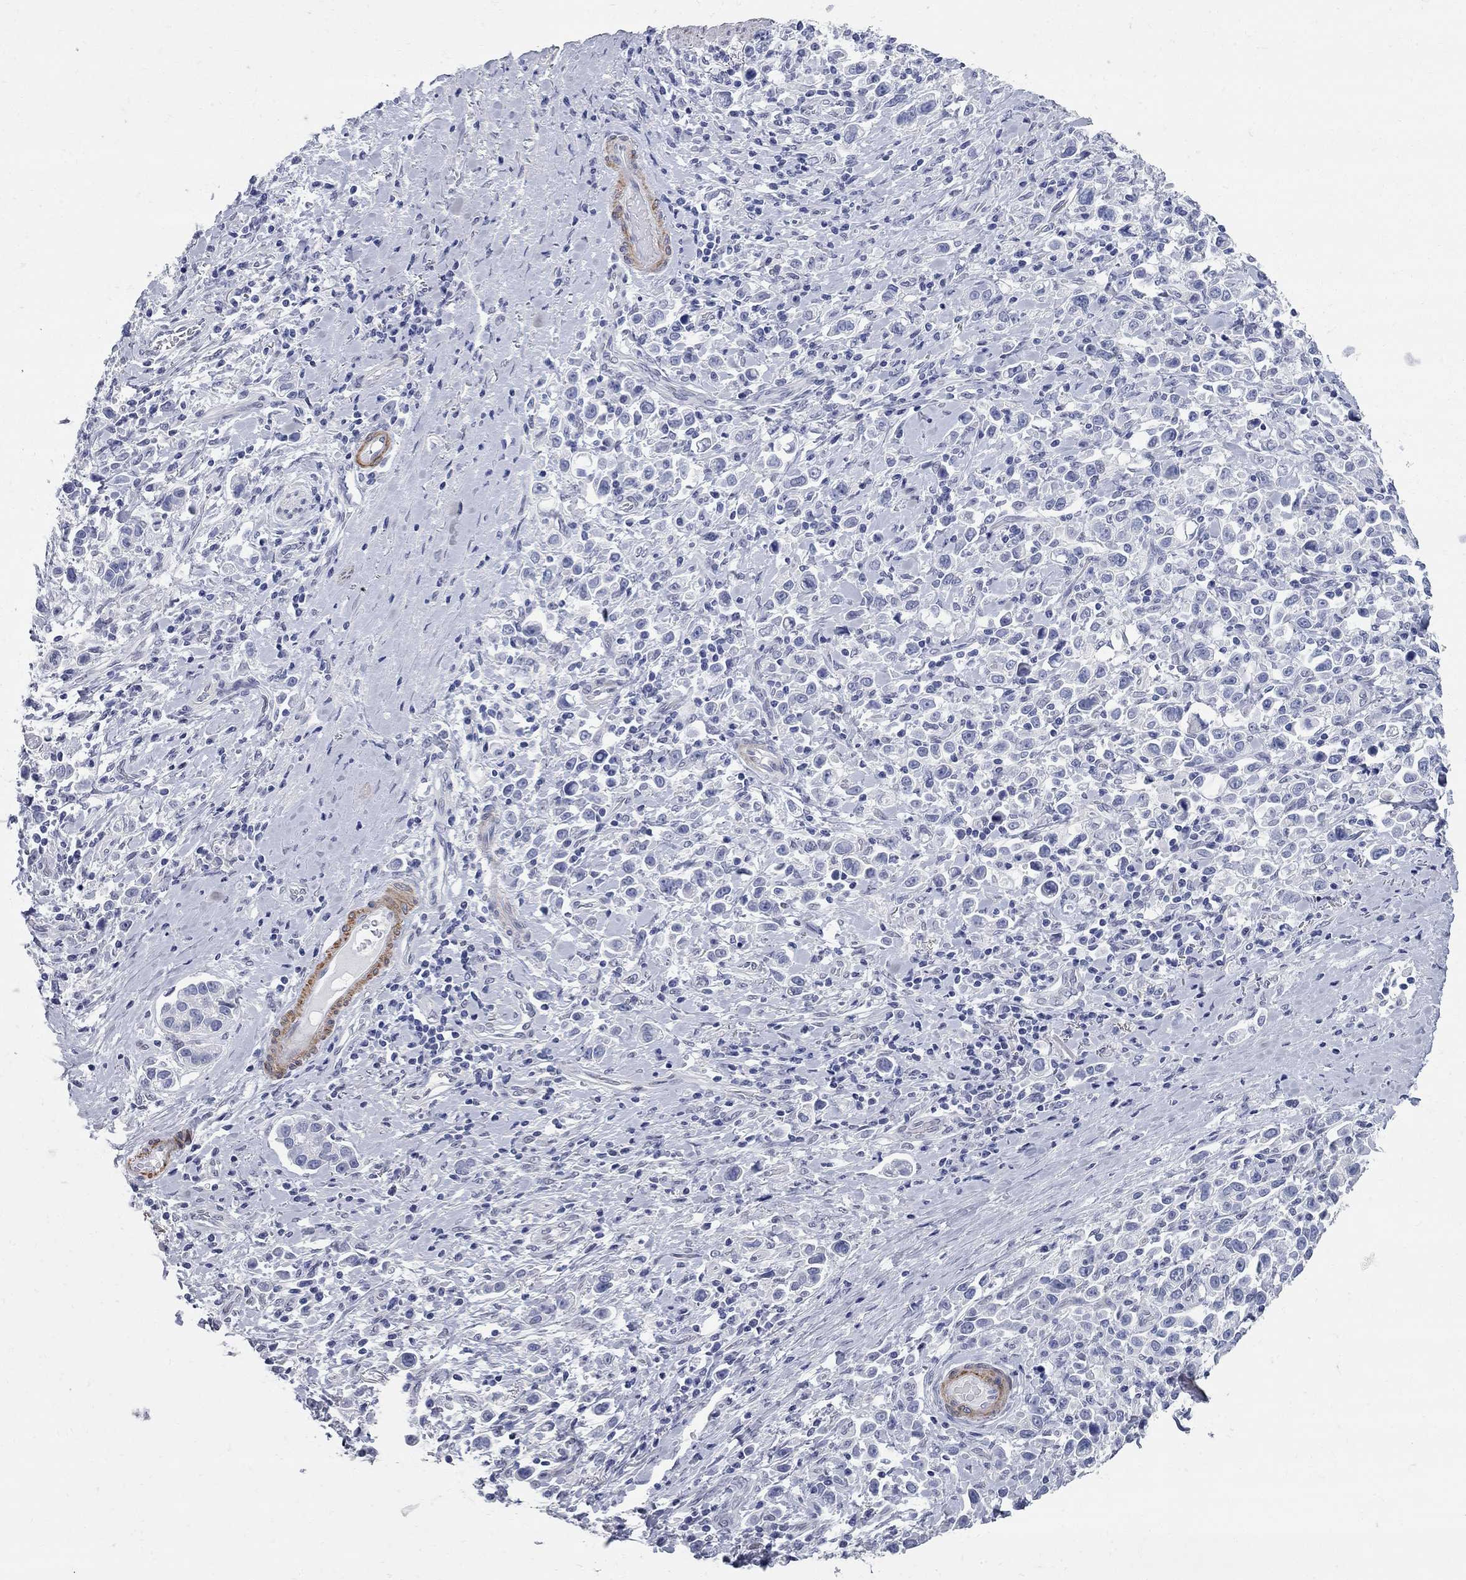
{"staining": {"intensity": "negative", "quantity": "none", "location": "none"}, "tissue": "stomach cancer", "cell_type": "Tumor cells", "image_type": "cancer", "snomed": [{"axis": "morphology", "description": "Adenocarcinoma, NOS"}, {"axis": "topography", "description": "Stomach"}], "caption": "Image shows no significant protein positivity in tumor cells of adenocarcinoma (stomach).", "gene": "BPIFB1", "patient": {"sex": "male", "age": 93}}